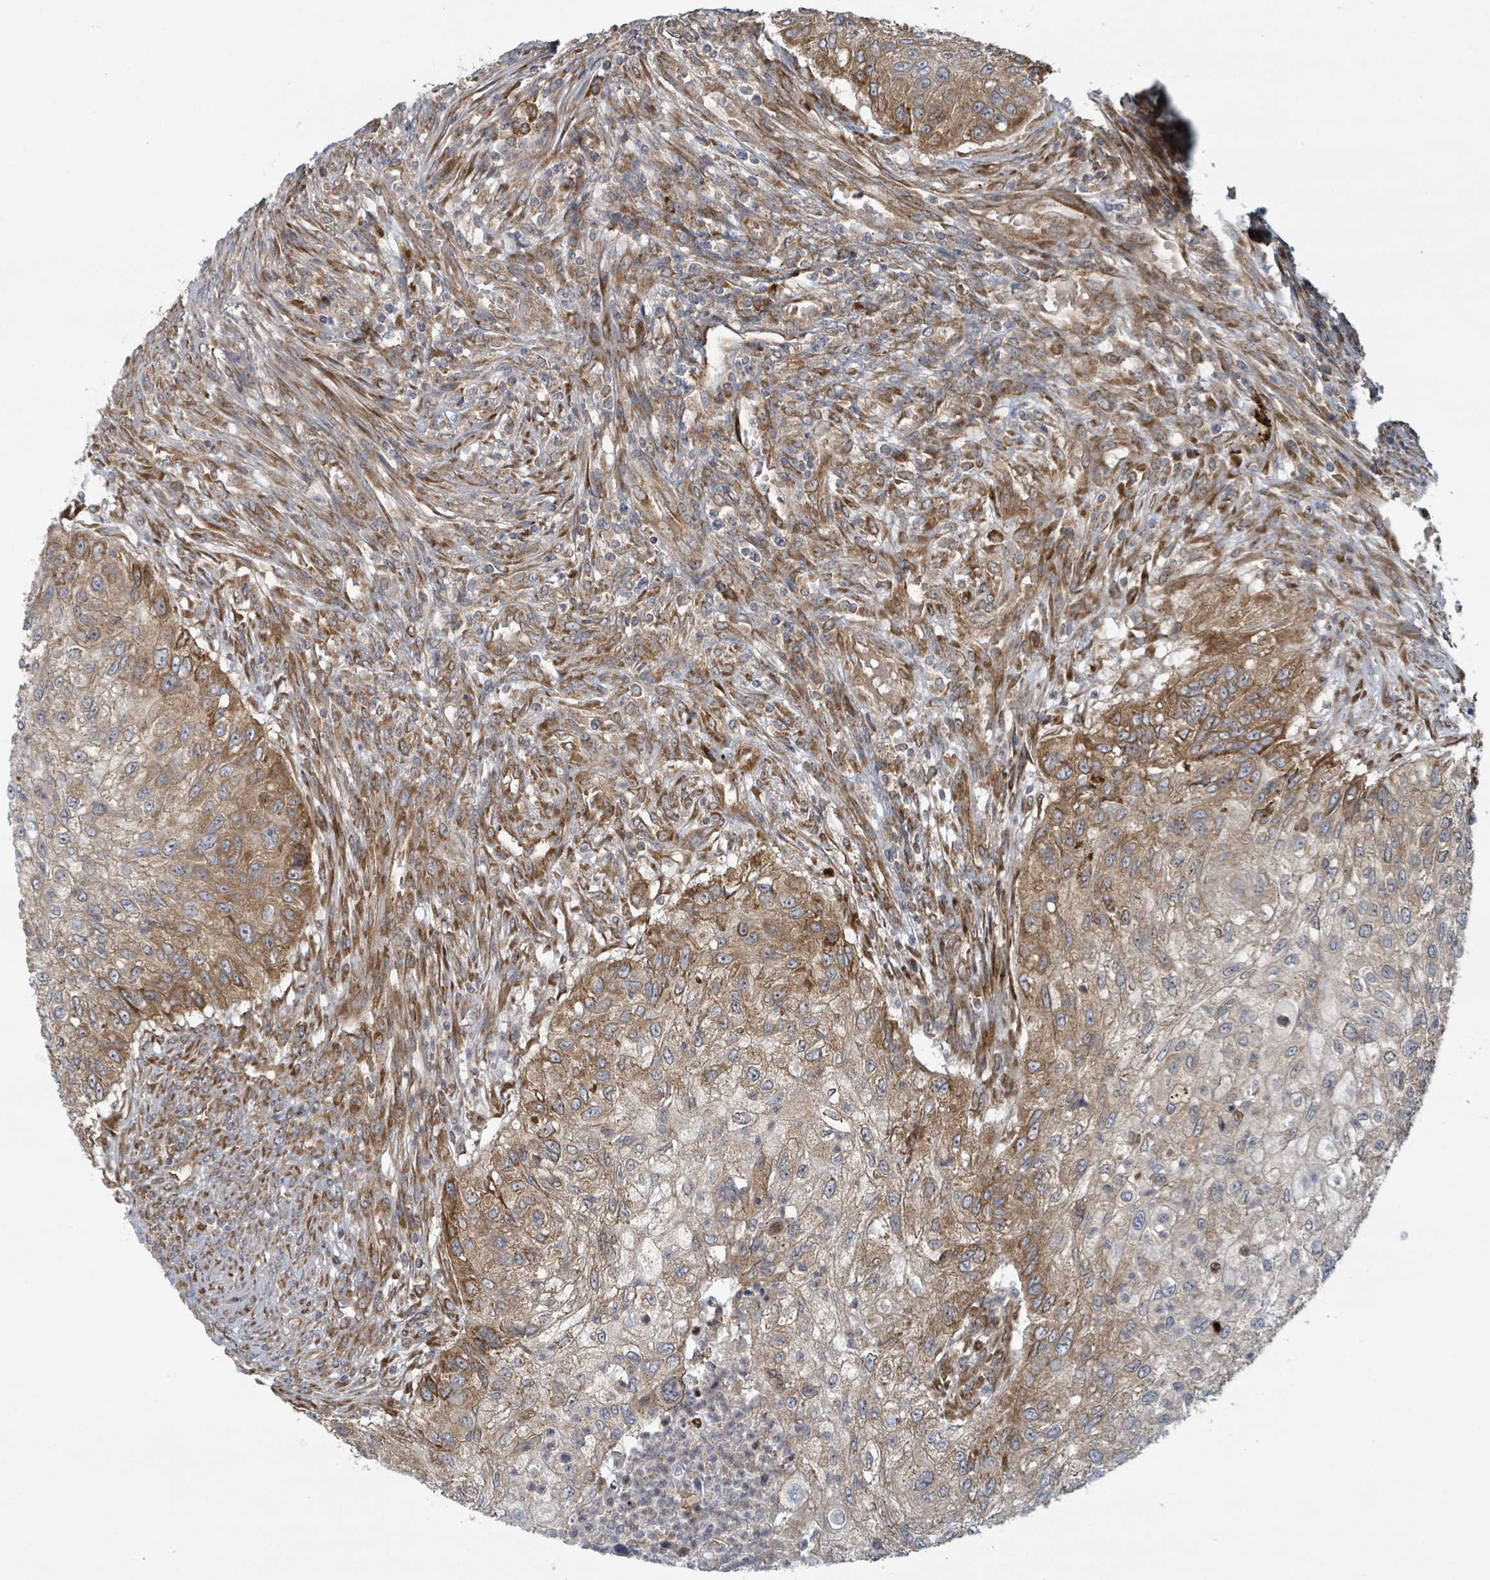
{"staining": {"intensity": "moderate", "quantity": "25%-75%", "location": "cytoplasmic/membranous"}, "tissue": "urothelial cancer", "cell_type": "Tumor cells", "image_type": "cancer", "snomed": [{"axis": "morphology", "description": "Urothelial carcinoma, High grade"}, {"axis": "topography", "description": "Urinary bladder"}], "caption": "High-grade urothelial carcinoma tissue displays moderate cytoplasmic/membranous positivity in approximately 25%-75% of tumor cells, visualized by immunohistochemistry.", "gene": "OR51E1", "patient": {"sex": "female", "age": 60}}